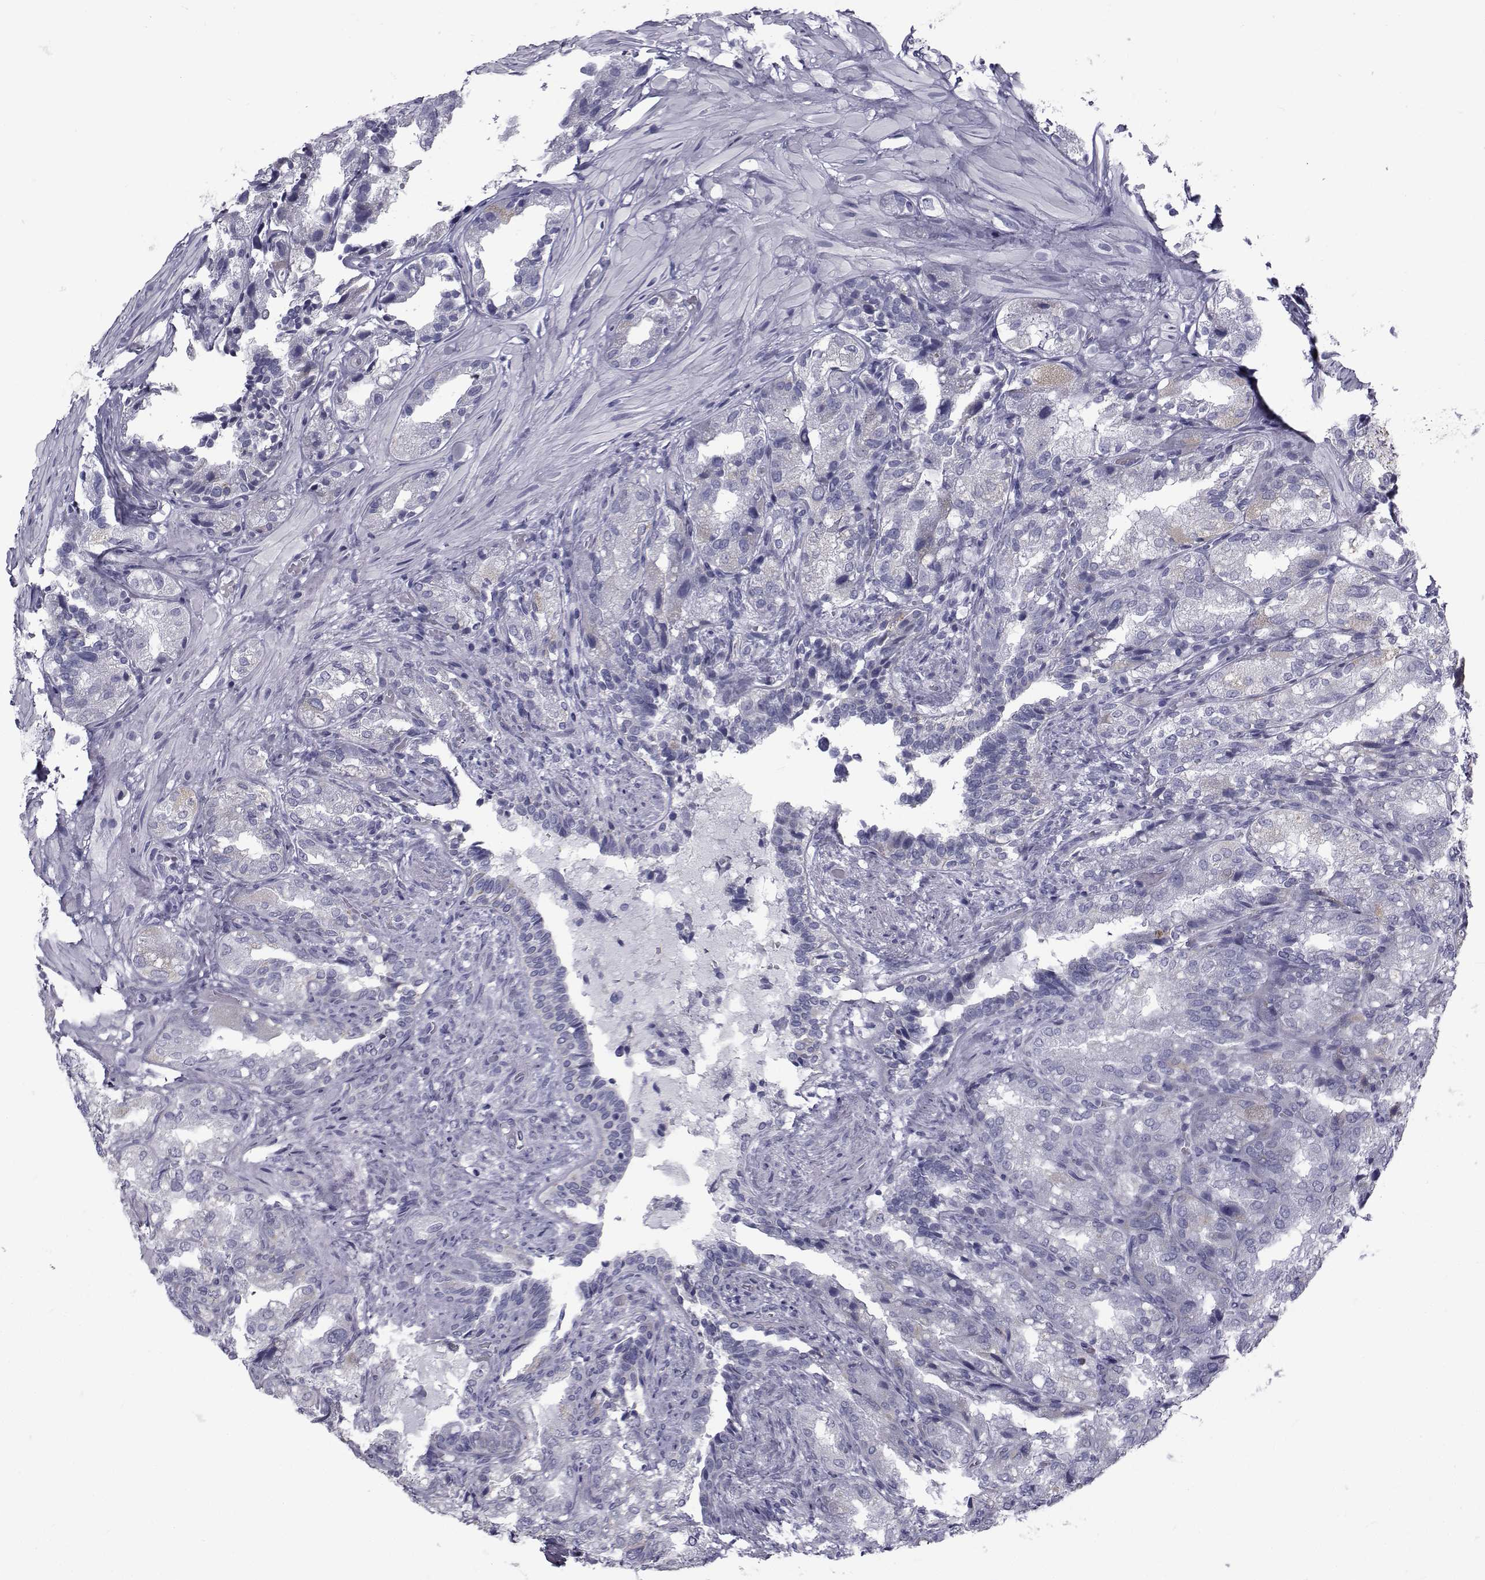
{"staining": {"intensity": "negative", "quantity": "none", "location": "none"}, "tissue": "seminal vesicle", "cell_type": "Glandular cells", "image_type": "normal", "snomed": [{"axis": "morphology", "description": "Normal tissue, NOS"}, {"axis": "topography", "description": "Seminal veicle"}], "caption": "Seminal vesicle stained for a protein using immunohistochemistry demonstrates no staining glandular cells.", "gene": "FDXR", "patient": {"sex": "male", "age": 57}}